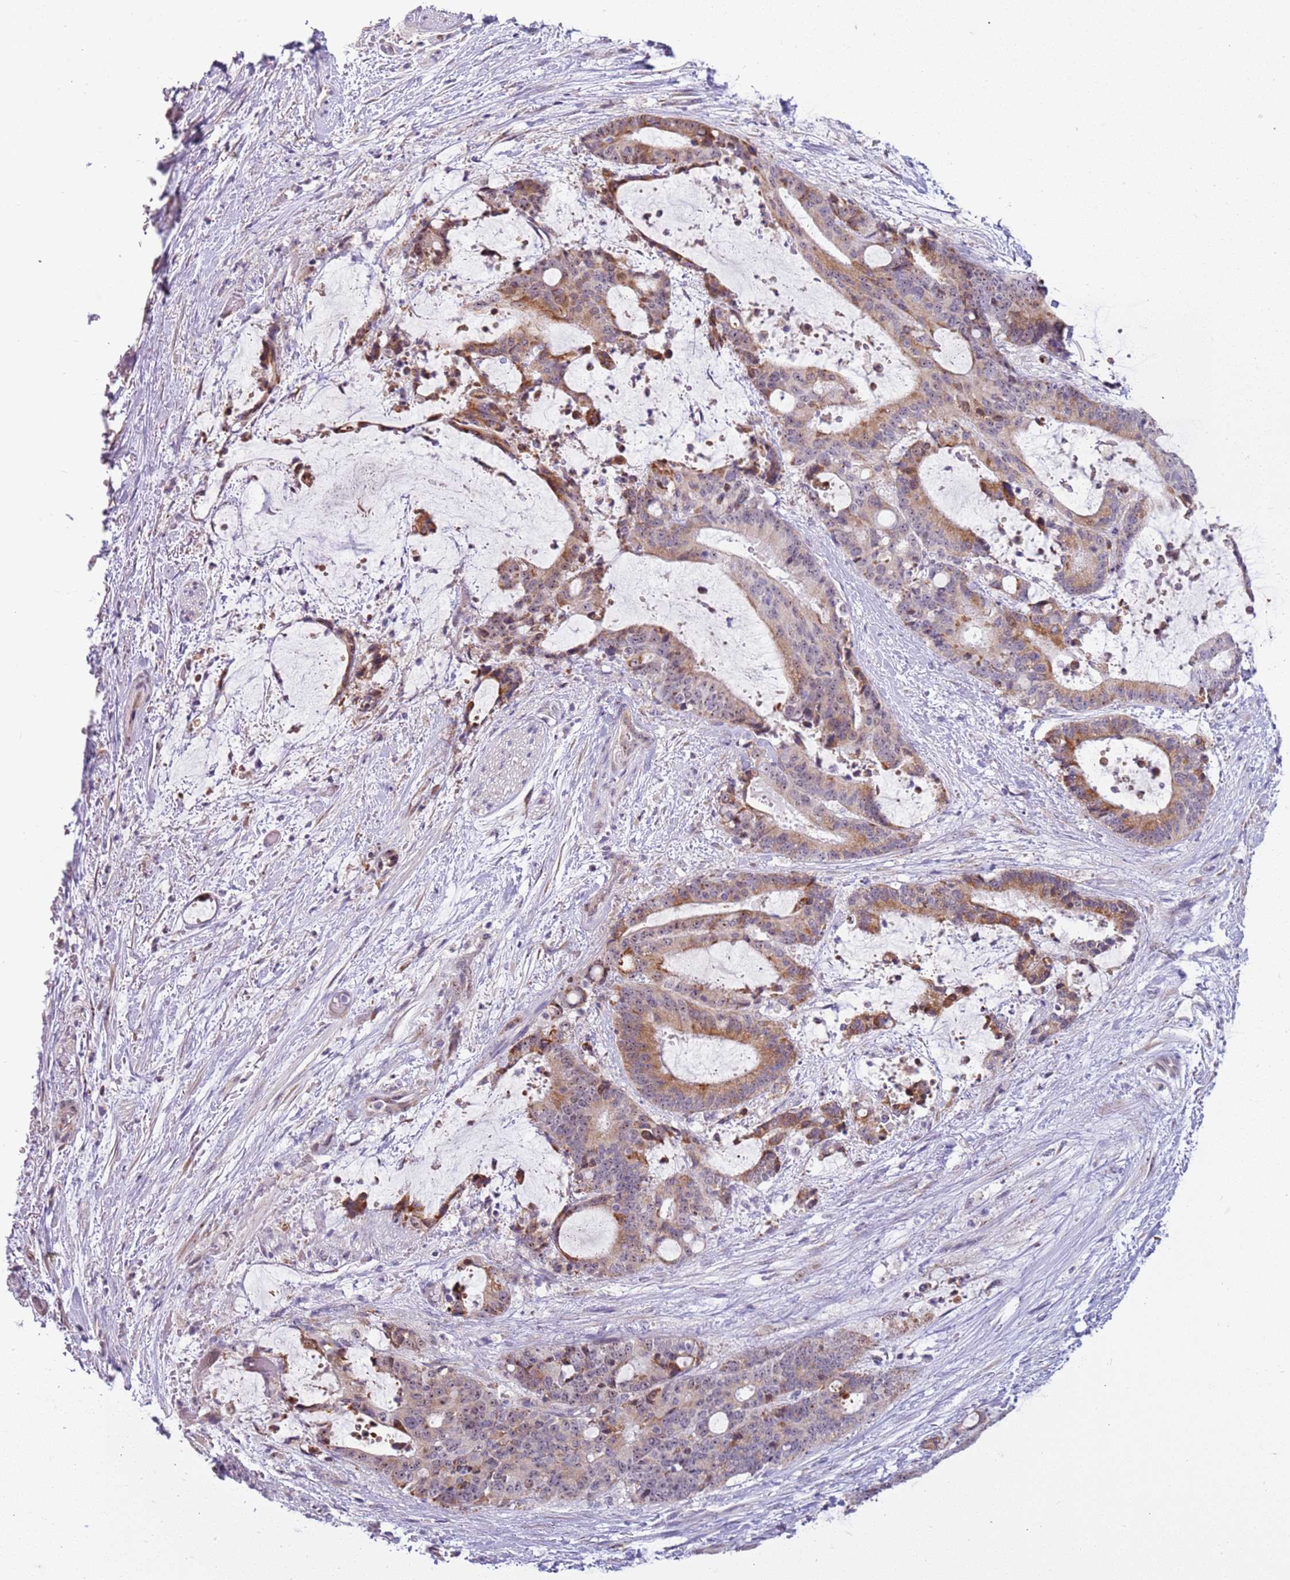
{"staining": {"intensity": "moderate", "quantity": "25%-75%", "location": "cytoplasmic/membranous,nuclear"}, "tissue": "liver cancer", "cell_type": "Tumor cells", "image_type": "cancer", "snomed": [{"axis": "morphology", "description": "Normal tissue, NOS"}, {"axis": "morphology", "description": "Cholangiocarcinoma"}, {"axis": "topography", "description": "Liver"}, {"axis": "topography", "description": "Peripheral nerve tissue"}], "caption": "IHC image of liver cancer stained for a protein (brown), which demonstrates medium levels of moderate cytoplasmic/membranous and nuclear expression in approximately 25%-75% of tumor cells.", "gene": "UCMA", "patient": {"sex": "female", "age": 73}}